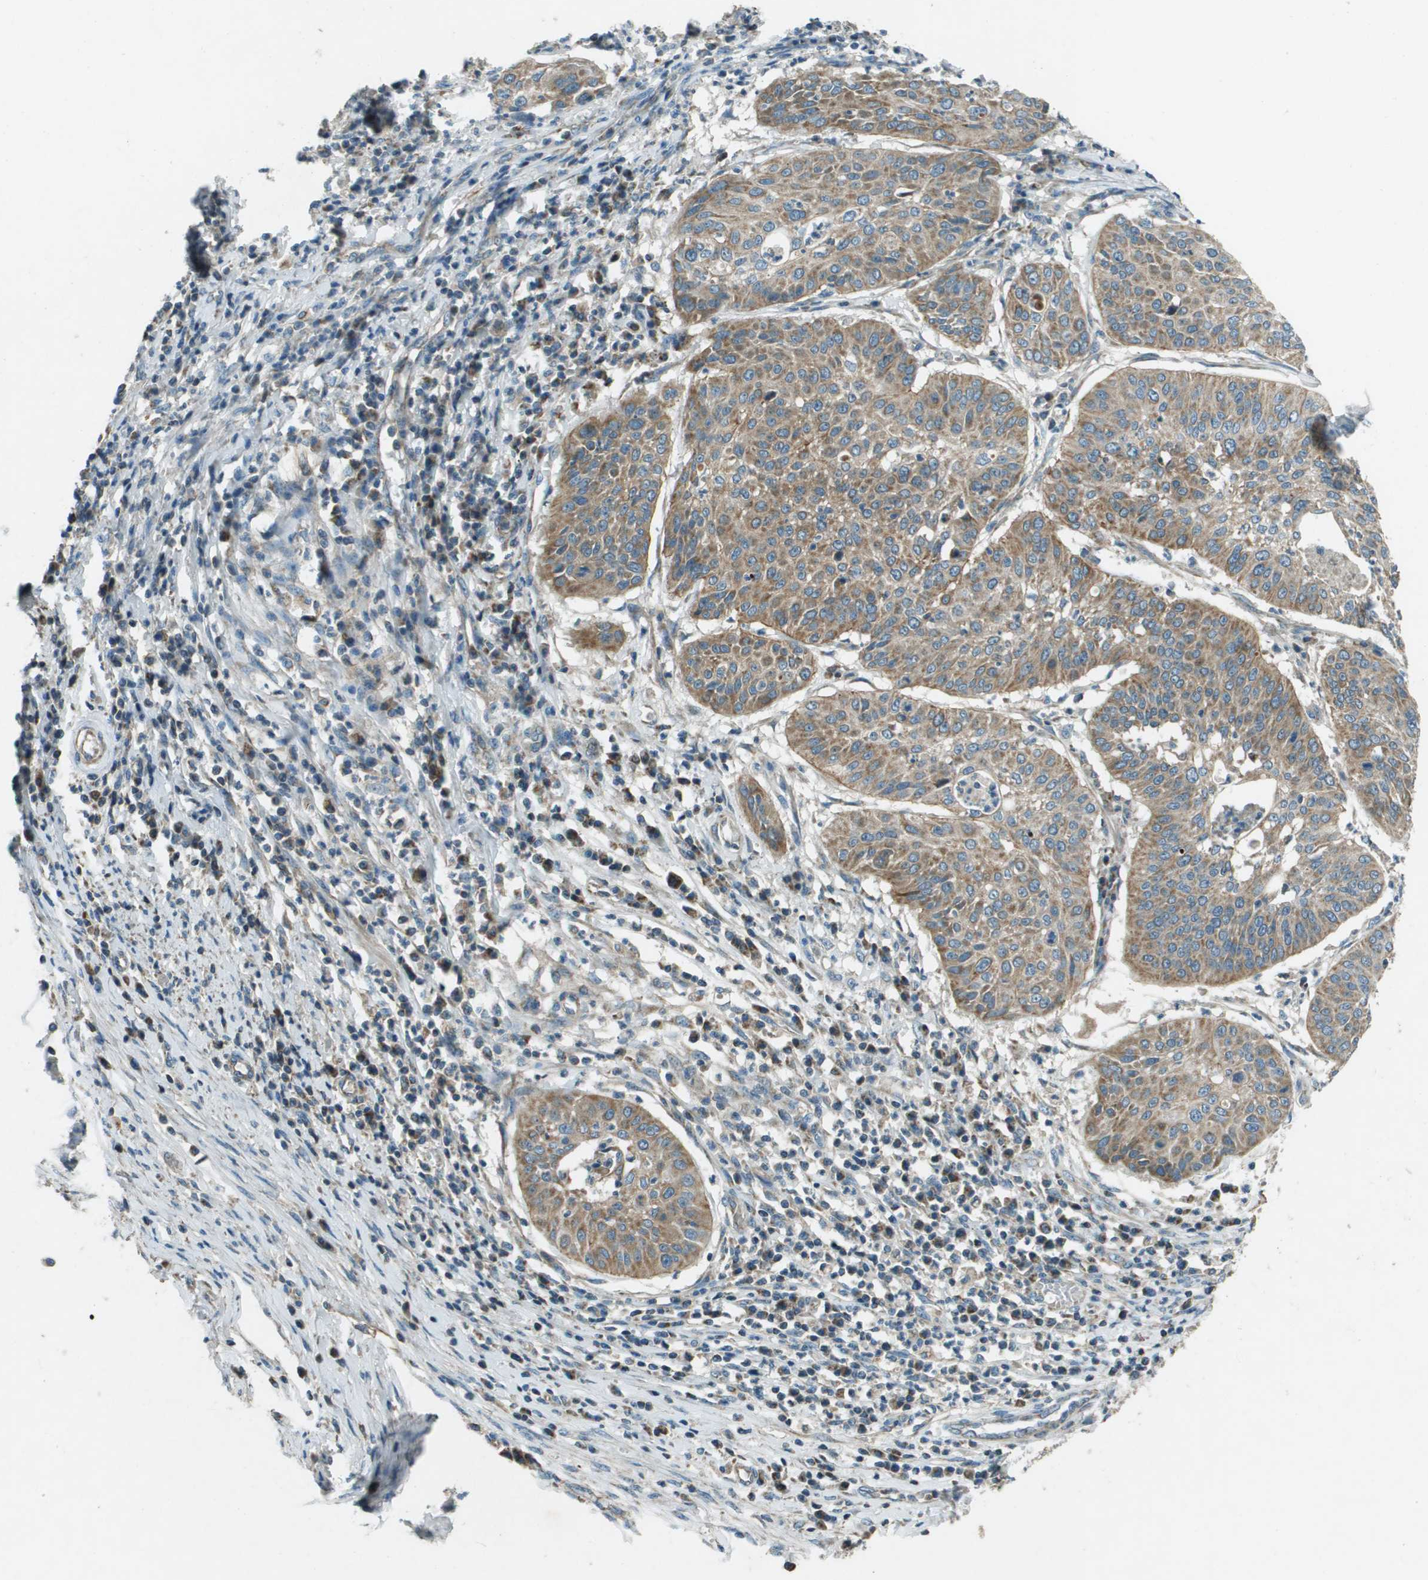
{"staining": {"intensity": "moderate", "quantity": ">75%", "location": "cytoplasmic/membranous"}, "tissue": "cervical cancer", "cell_type": "Tumor cells", "image_type": "cancer", "snomed": [{"axis": "morphology", "description": "Normal tissue, NOS"}, {"axis": "morphology", "description": "Squamous cell carcinoma, NOS"}, {"axis": "topography", "description": "Cervix"}], "caption": "This is a histology image of immunohistochemistry staining of cervical cancer (squamous cell carcinoma), which shows moderate positivity in the cytoplasmic/membranous of tumor cells.", "gene": "MIGA1", "patient": {"sex": "female", "age": 39}}